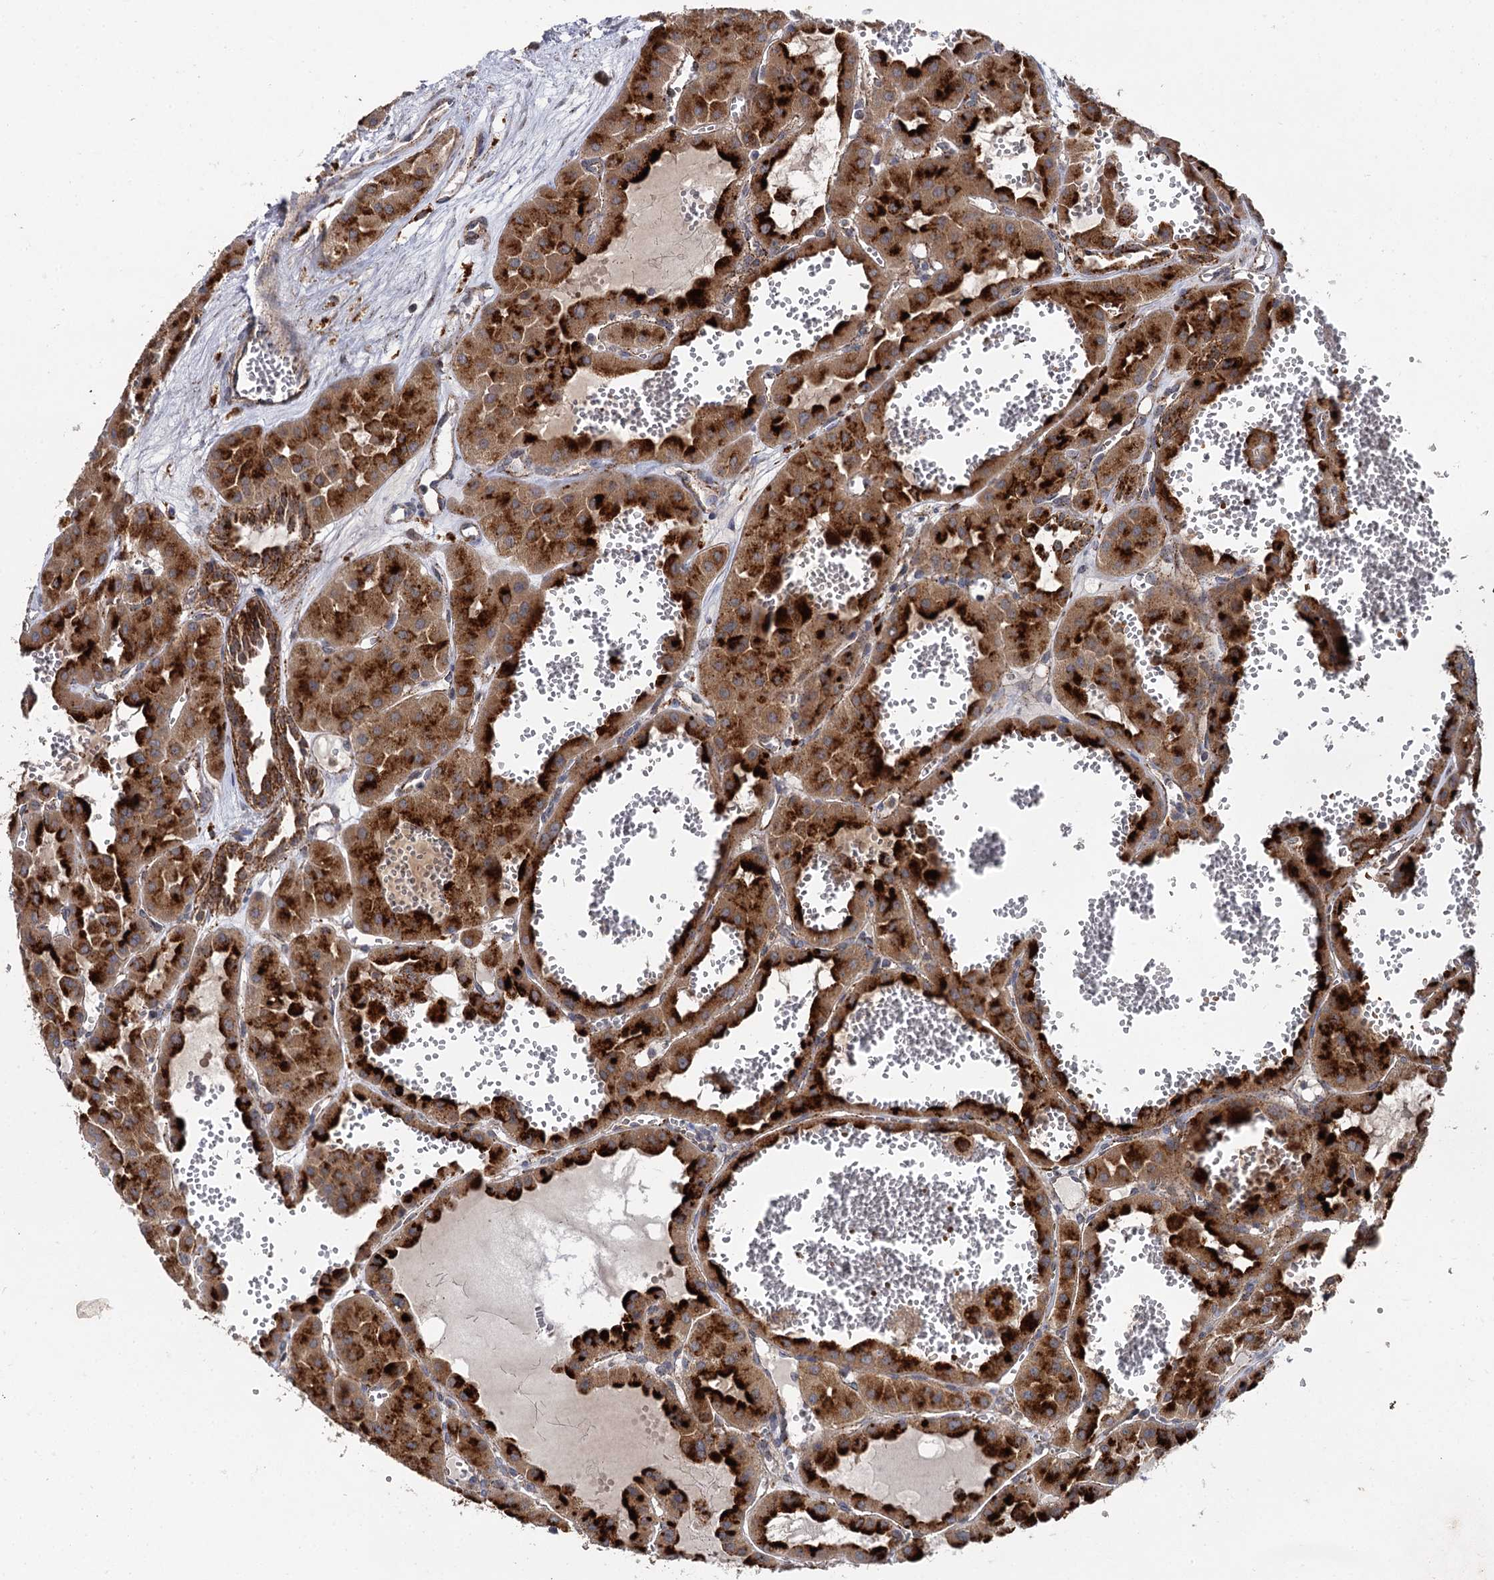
{"staining": {"intensity": "strong", "quantity": ">75%", "location": "cytoplasmic/membranous"}, "tissue": "renal cancer", "cell_type": "Tumor cells", "image_type": "cancer", "snomed": [{"axis": "morphology", "description": "Carcinoma, NOS"}, {"axis": "topography", "description": "Kidney"}], "caption": "IHC photomicrograph of neoplastic tissue: renal carcinoma stained using immunohistochemistry exhibits high levels of strong protein expression localized specifically in the cytoplasmic/membranous of tumor cells, appearing as a cytoplasmic/membranous brown color.", "gene": "GBA1", "patient": {"sex": "female", "age": 75}}